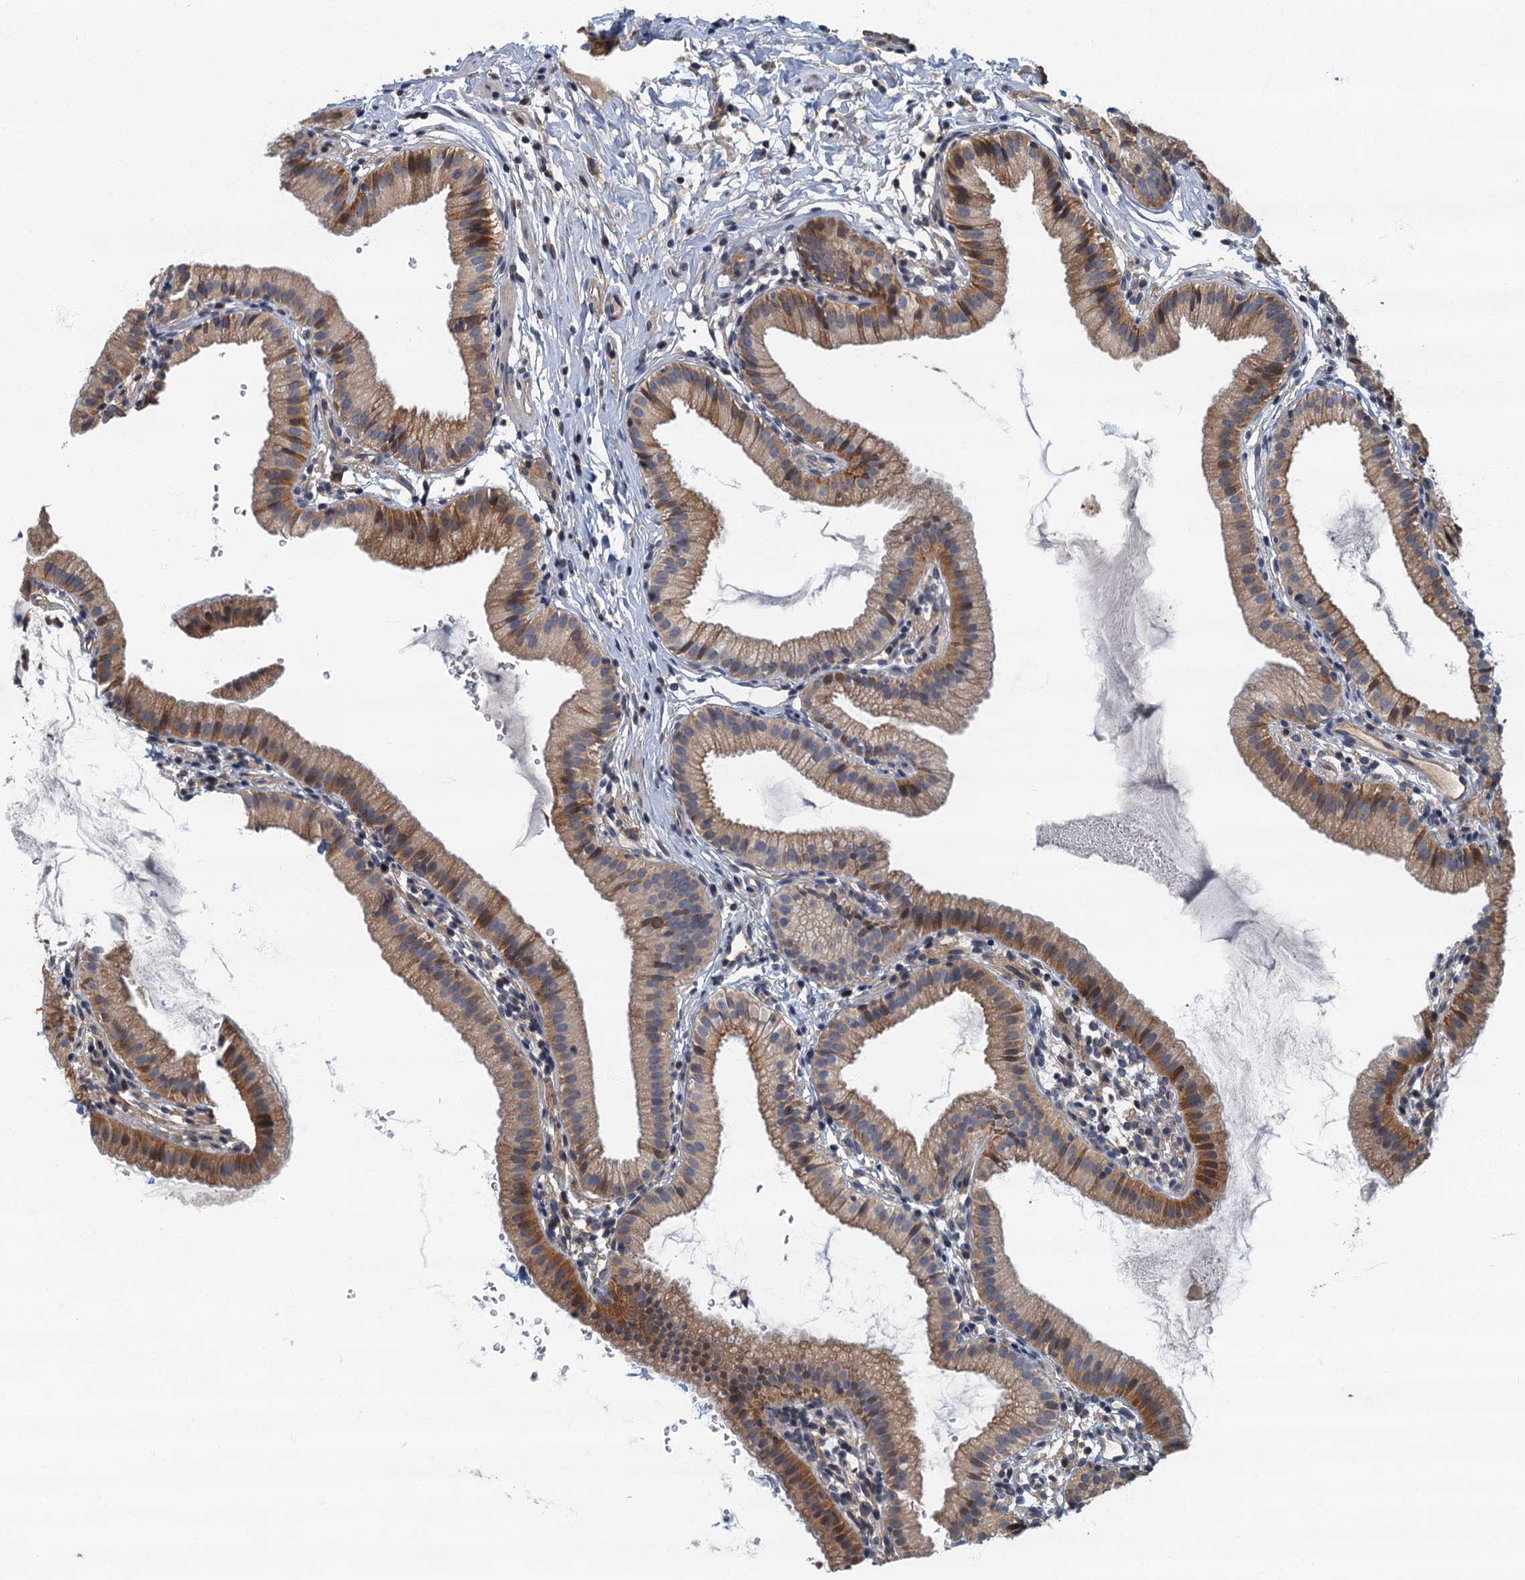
{"staining": {"intensity": "moderate", "quantity": "25%-75%", "location": "cytoplasmic/membranous"}, "tissue": "gallbladder", "cell_type": "Glandular cells", "image_type": "normal", "snomed": [{"axis": "morphology", "description": "Normal tissue, NOS"}, {"axis": "topography", "description": "Gallbladder"}], "caption": "Glandular cells display moderate cytoplasmic/membranous expression in approximately 25%-75% of cells in benign gallbladder.", "gene": "CKAP2L", "patient": {"sex": "female", "age": 46}}